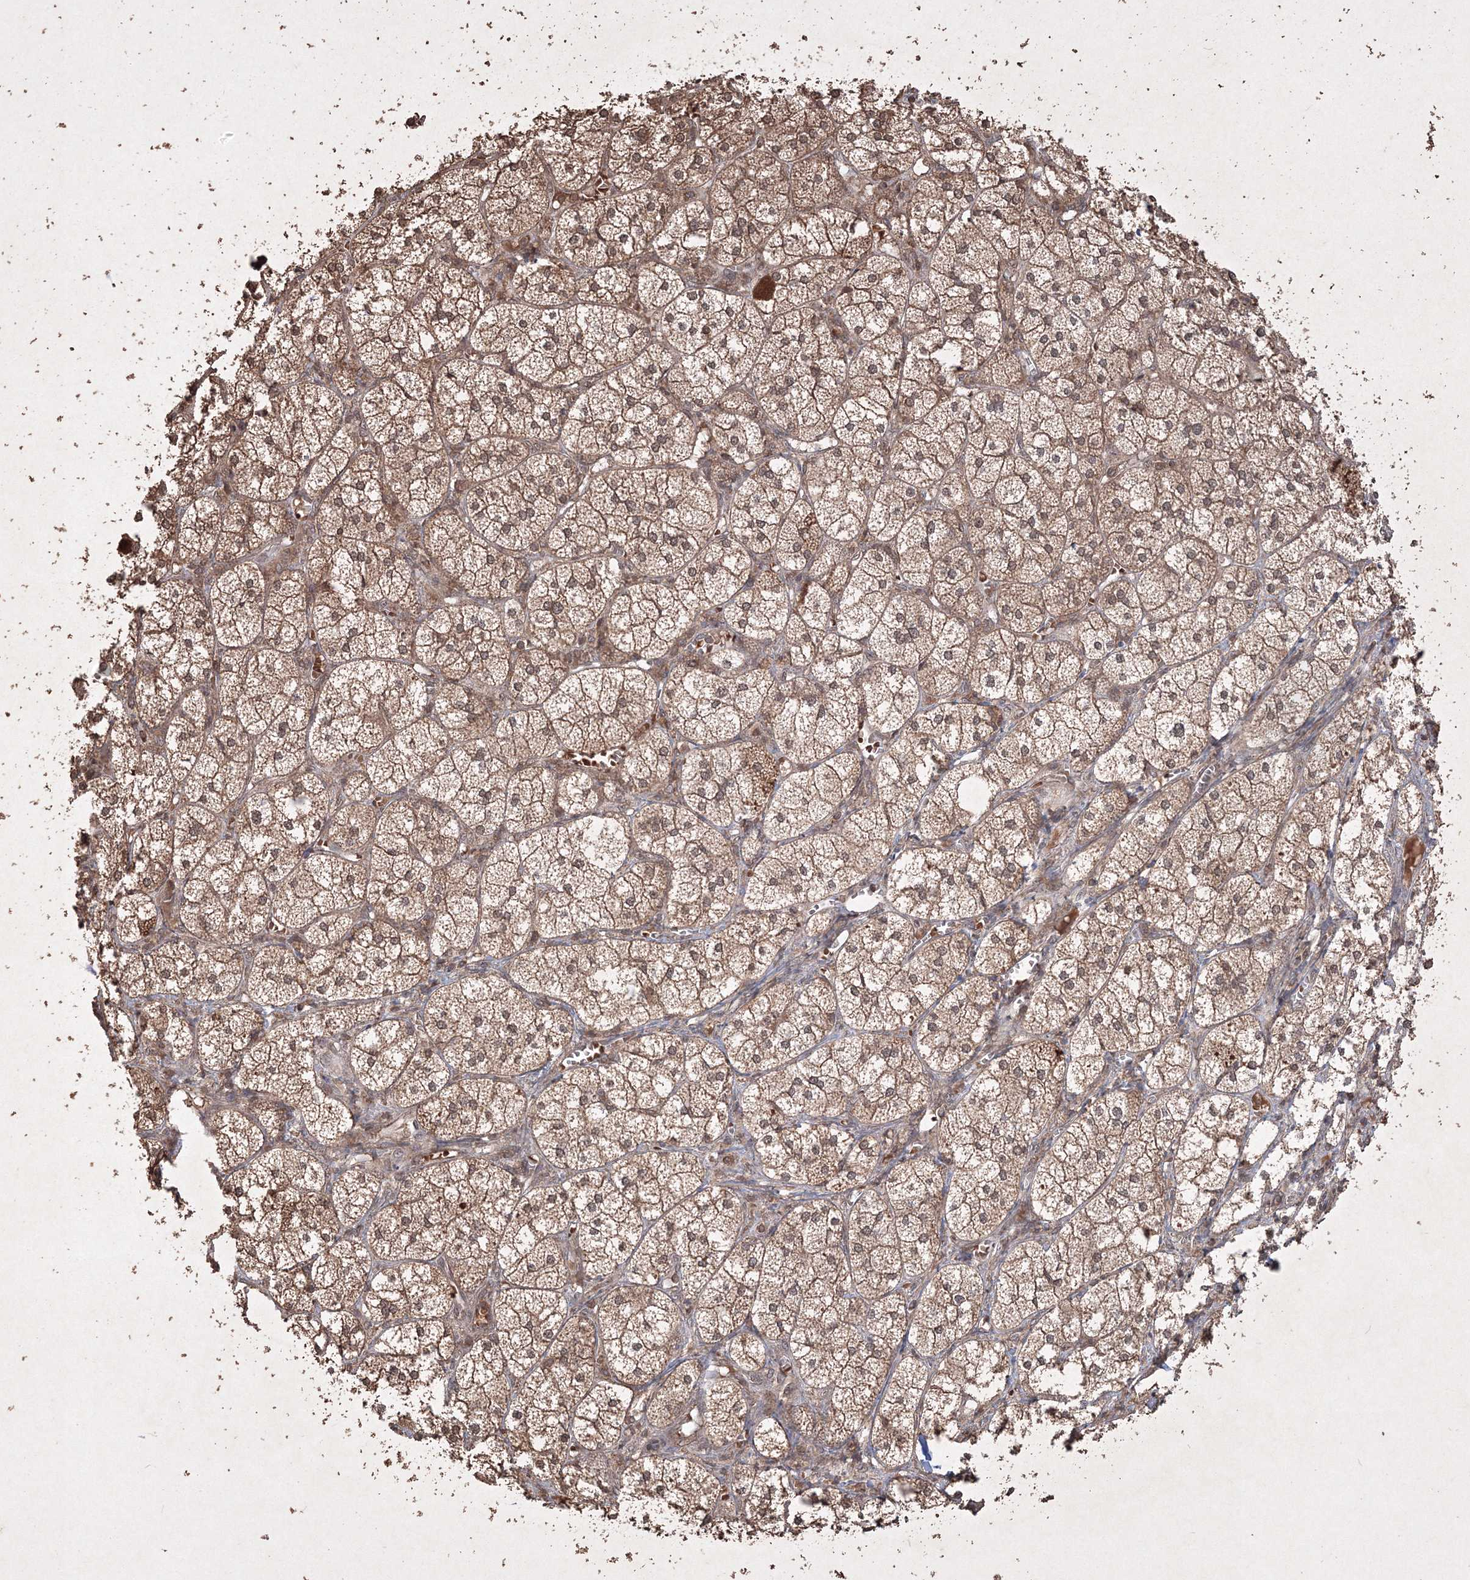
{"staining": {"intensity": "moderate", "quantity": ">75%", "location": "cytoplasmic/membranous"}, "tissue": "adrenal gland", "cell_type": "Glandular cells", "image_type": "normal", "snomed": [{"axis": "morphology", "description": "Normal tissue, NOS"}, {"axis": "topography", "description": "Adrenal gland"}], "caption": "This photomicrograph exhibits immunohistochemistry (IHC) staining of normal human adrenal gland, with medium moderate cytoplasmic/membranous positivity in about >75% of glandular cells.", "gene": "PELI3", "patient": {"sex": "female", "age": 61}}